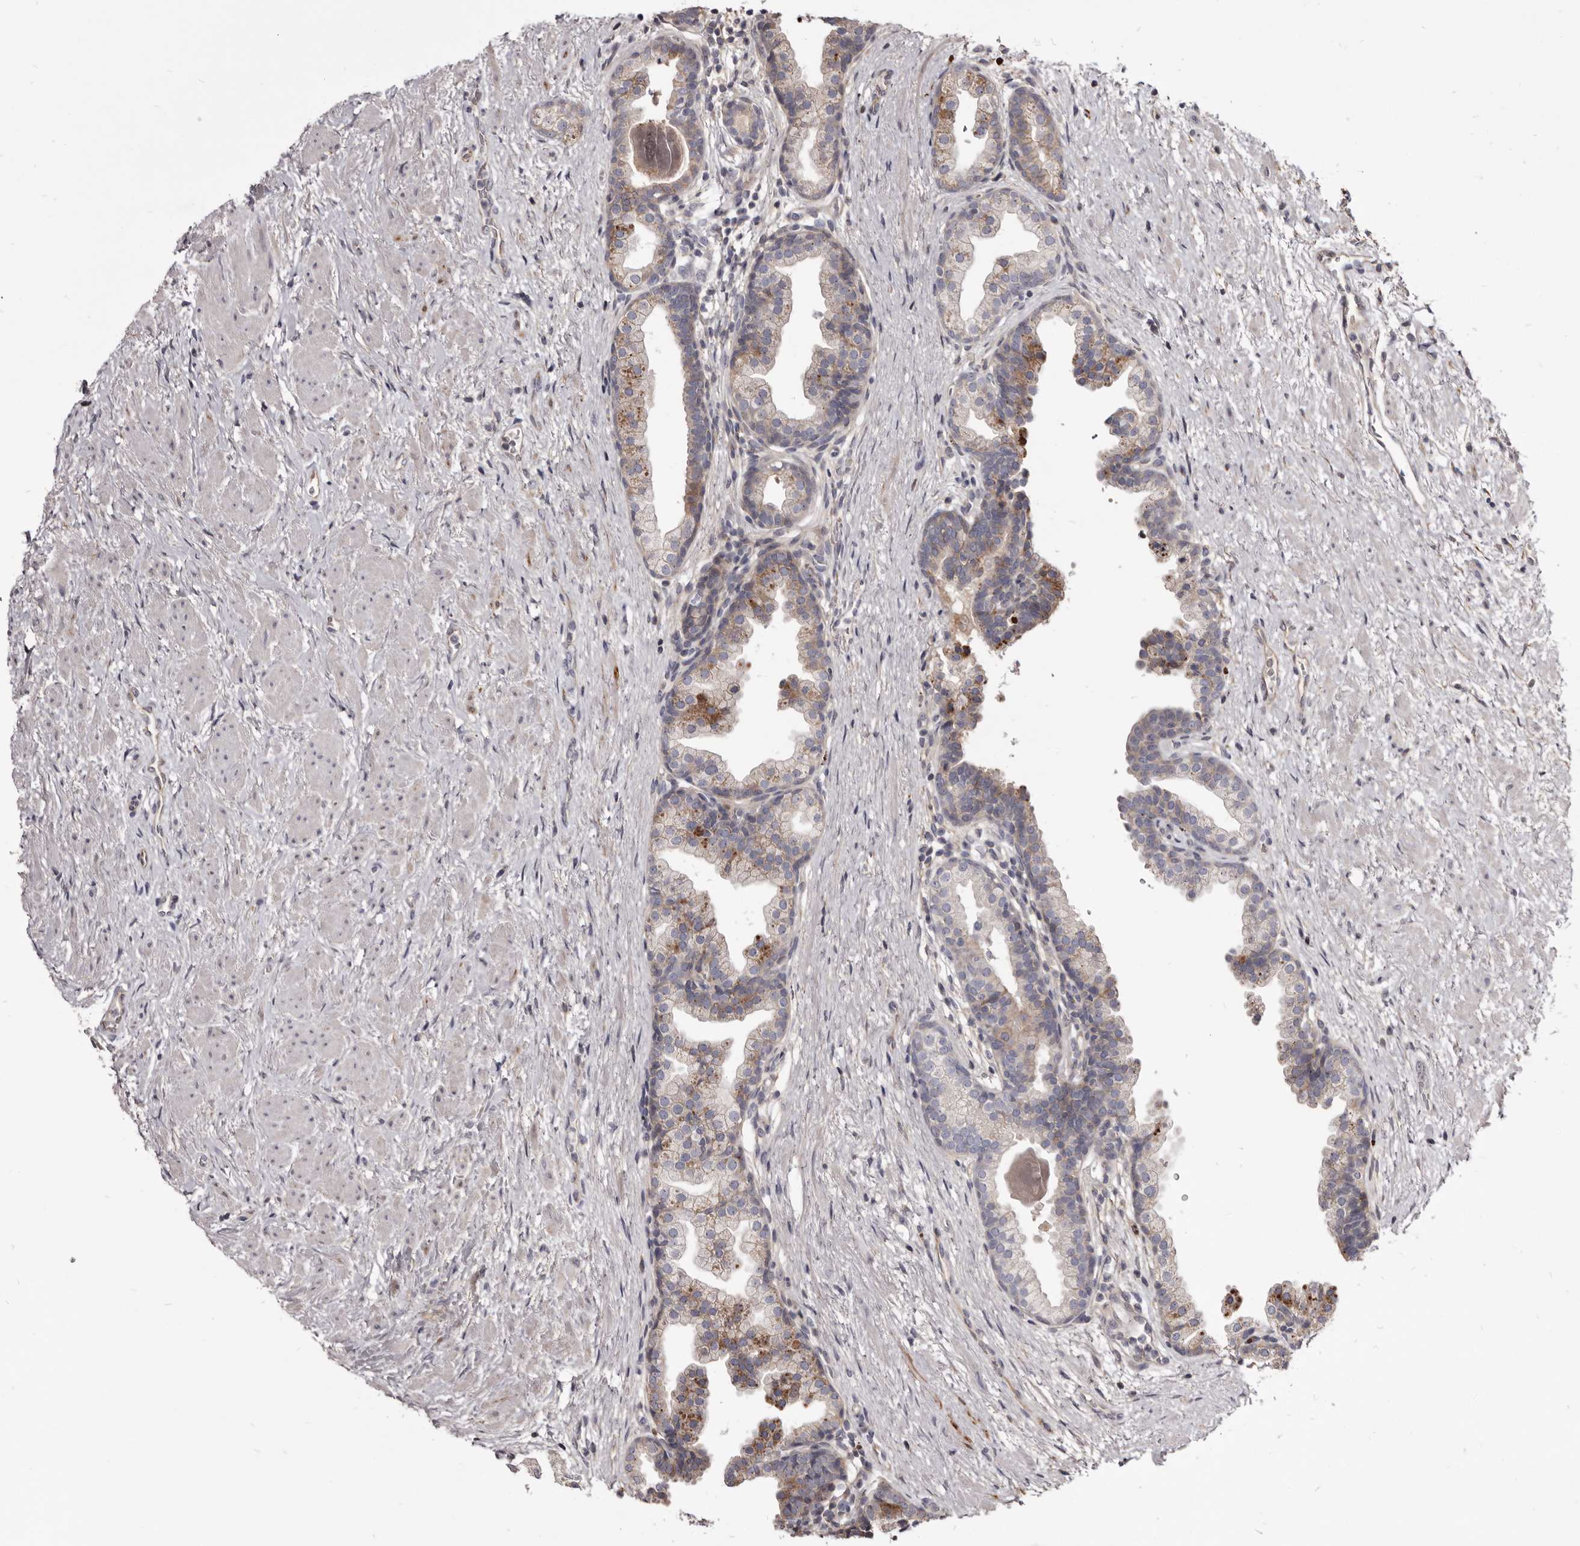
{"staining": {"intensity": "moderate", "quantity": "<25%", "location": "cytoplasmic/membranous"}, "tissue": "prostate", "cell_type": "Glandular cells", "image_type": "normal", "snomed": [{"axis": "morphology", "description": "Normal tissue, NOS"}, {"axis": "topography", "description": "Prostate"}], "caption": "Glandular cells demonstrate low levels of moderate cytoplasmic/membranous expression in about <25% of cells in unremarkable prostate.", "gene": "FAS", "patient": {"sex": "male", "age": 48}}